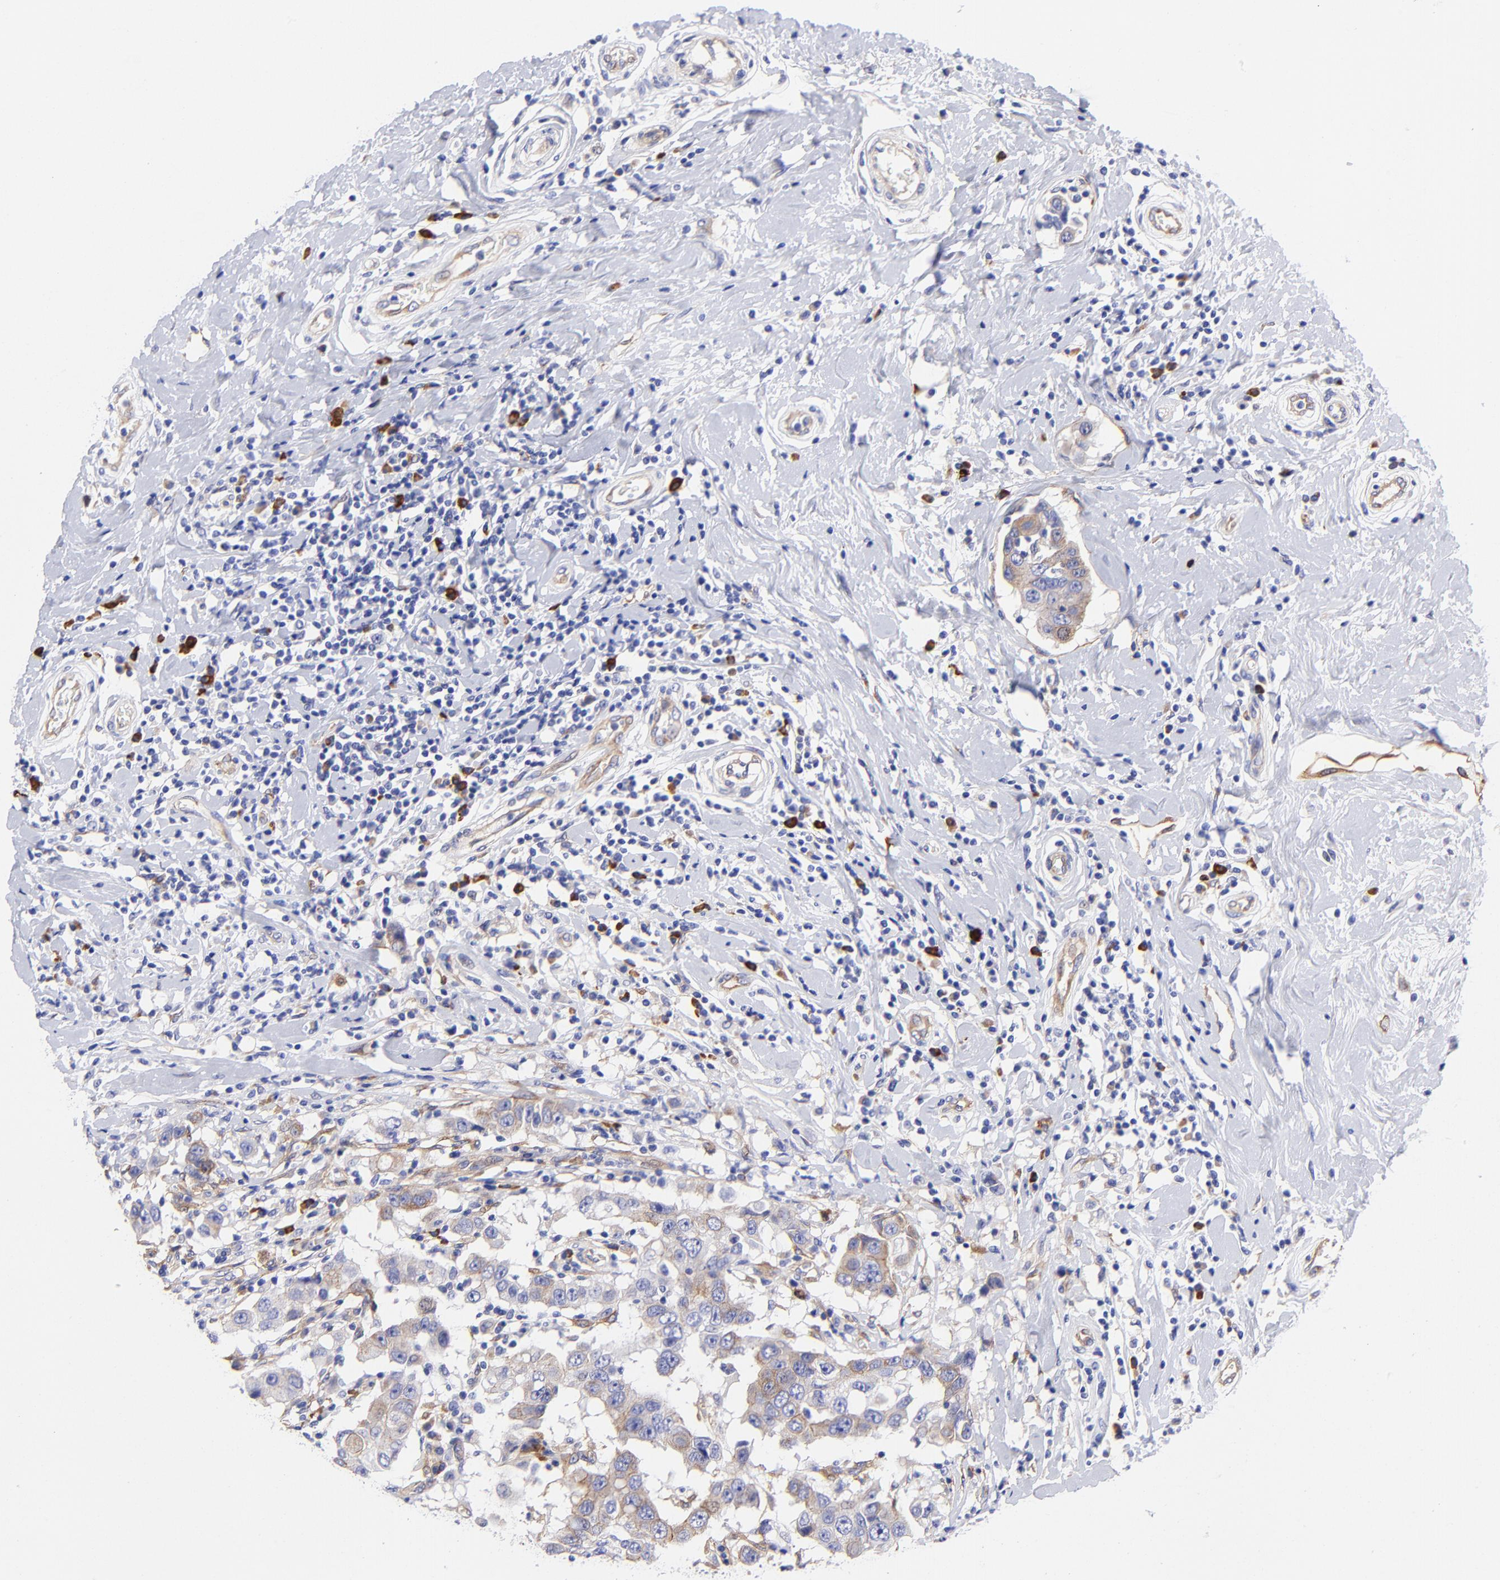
{"staining": {"intensity": "moderate", "quantity": "25%-75%", "location": "cytoplasmic/membranous"}, "tissue": "breast cancer", "cell_type": "Tumor cells", "image_type": "cancer", "snomed": [{"axis": "morphology", "description": "Duct carcinoma"}, {"axis": "topography", "description": "Breast"}], "caption": "Human intraductal carcinoma (breast) stained with a protein marker exhibits moderate staining in tumor cells.", "gene": "PPFIBP1", "patient": {"sex": "female", "age": 27}}